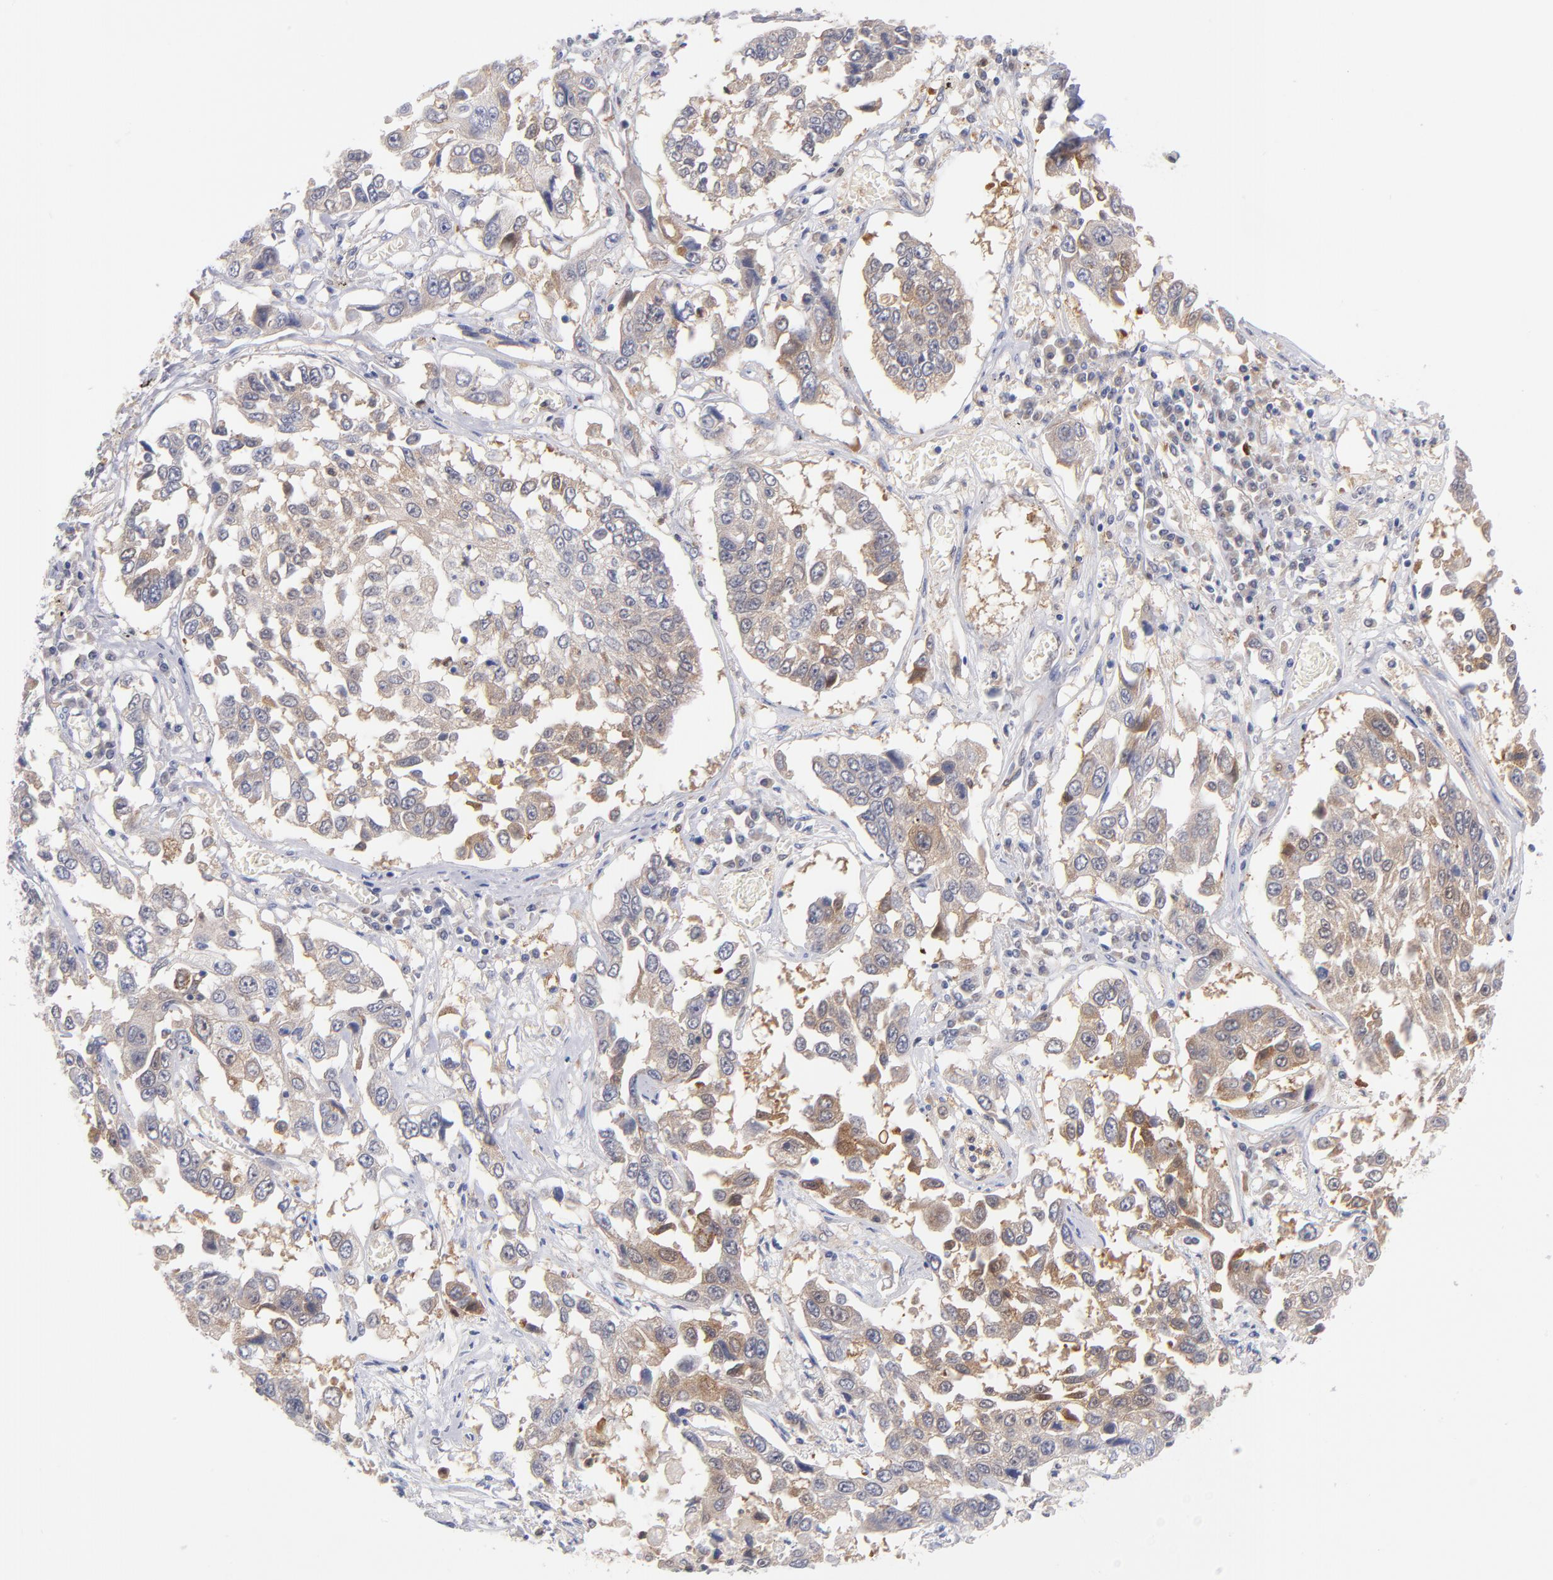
{"staining": {"intensity": "weak", "quantity": "25%-75%", "location": "cytoplasmic/membranous"}, "tissue": "lung cancer", "cell_type": "Tumor cells", "image_type": "cancer", "snomed": [{"axis": "morphology", "description": "Squamous cell carcinoma, NOS"}, {"axis": "topography", "description": "Lung"}], "caption": "Immunohistochemistry (DAB (3,3'-diaminobenzidine)) staining of human lung squamous cell carcinoma exhibits weak cytoplasmic/membranous protein positivity in about 25%-75% of tumor cells.", "gene": "BID", "patient": {"sex": "male", "age": 71}}